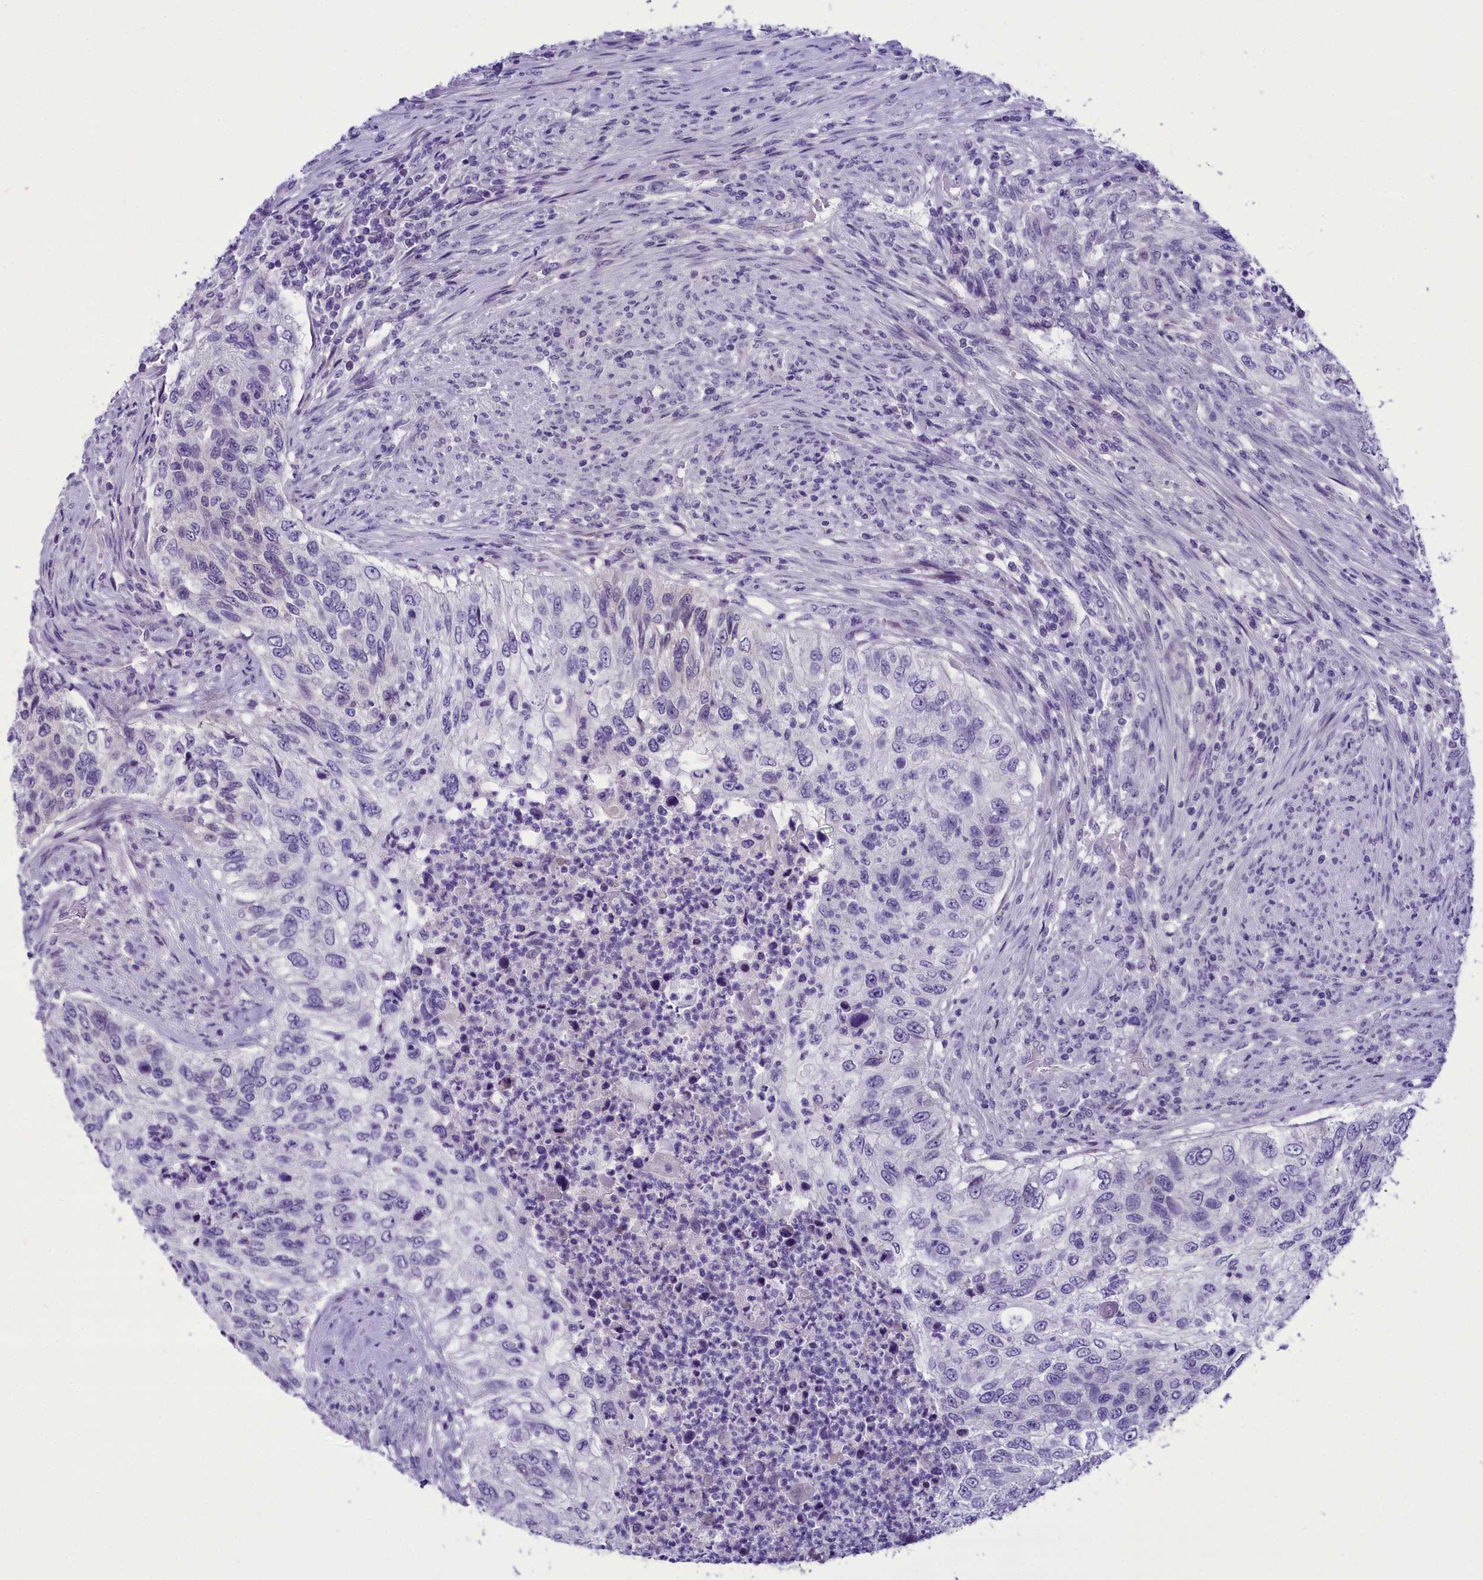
{"staining": {"intensity": "negative", "quantity": "none", "location": "none"}, "tissue": "urothelial cancer", "cell_type": "Tumor cells", "image_type": "cancer", "snomed": [{"axis": "morphology", "description": "Urothelial carcinoma, High grade"}, {"axis": "topography", "description": "Urinary bladder"}], "caption": "Tumor cells are negative for protein expression in human urothelial cancer. (IHC, brightfield microscopy, high magnification).", "gene": "PRR15", "patient": {"sex": "female", "age": 60}}